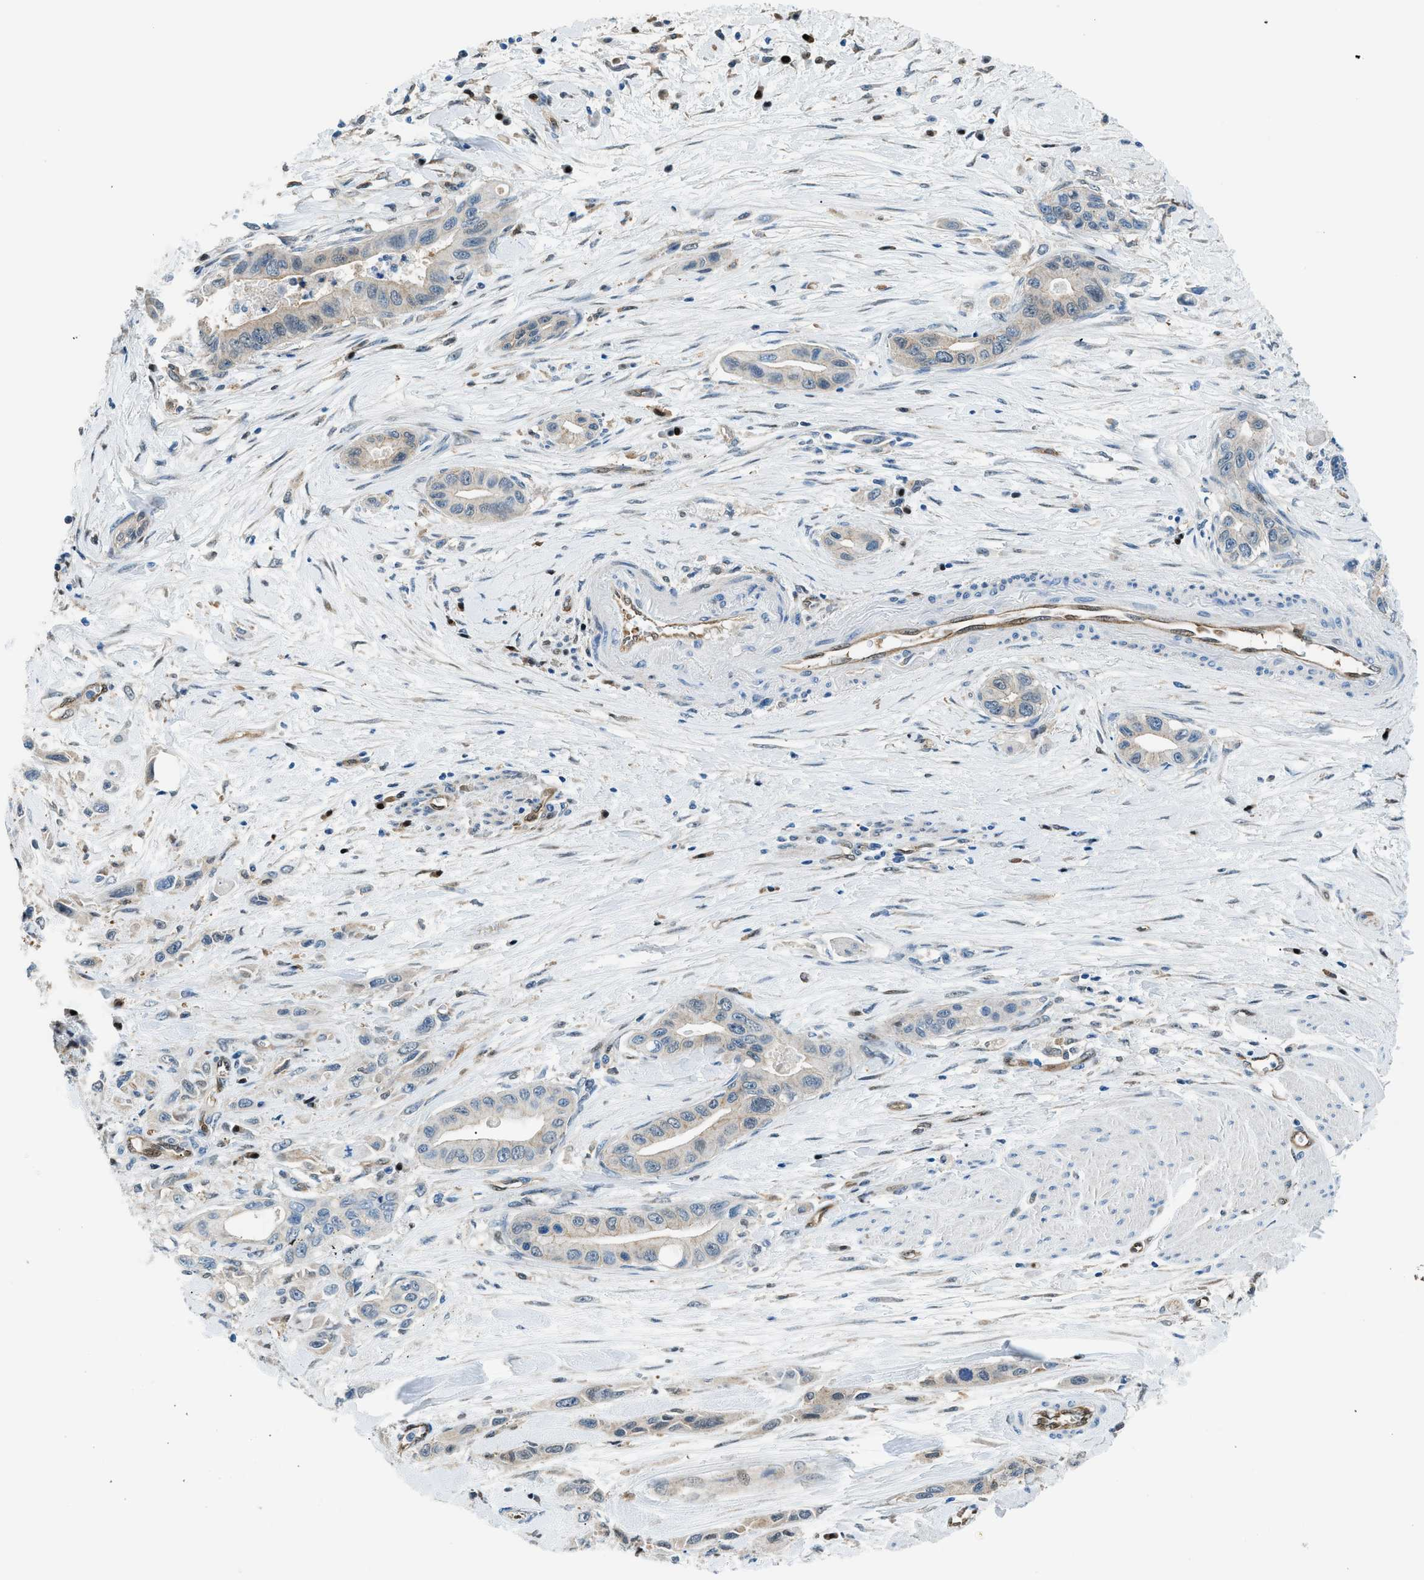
{"staining": {"intensity": "weak", "quantity": "25%-75%", "location": "cytoplasmic/membranous"}, "tissue": "pancreatic cancer", "cell_type": "Tumor cells", "image_type": "cancer", "snomed": [{"axis": "morphology", "description": "Adenocarcinoma, NOS"}, {"axis": "topography", "description": "Pancreas"}], "caption": "An immunohistochemistry image of neoplastic tissue is shown. Protein staining in brown labels weak cytoplasmic/membranous positivity in pancreatic cancer (adenocarcinoma) within tumor cells.", "gene": "YWHAE", "patient": {"sex": "female", "age": 73}}